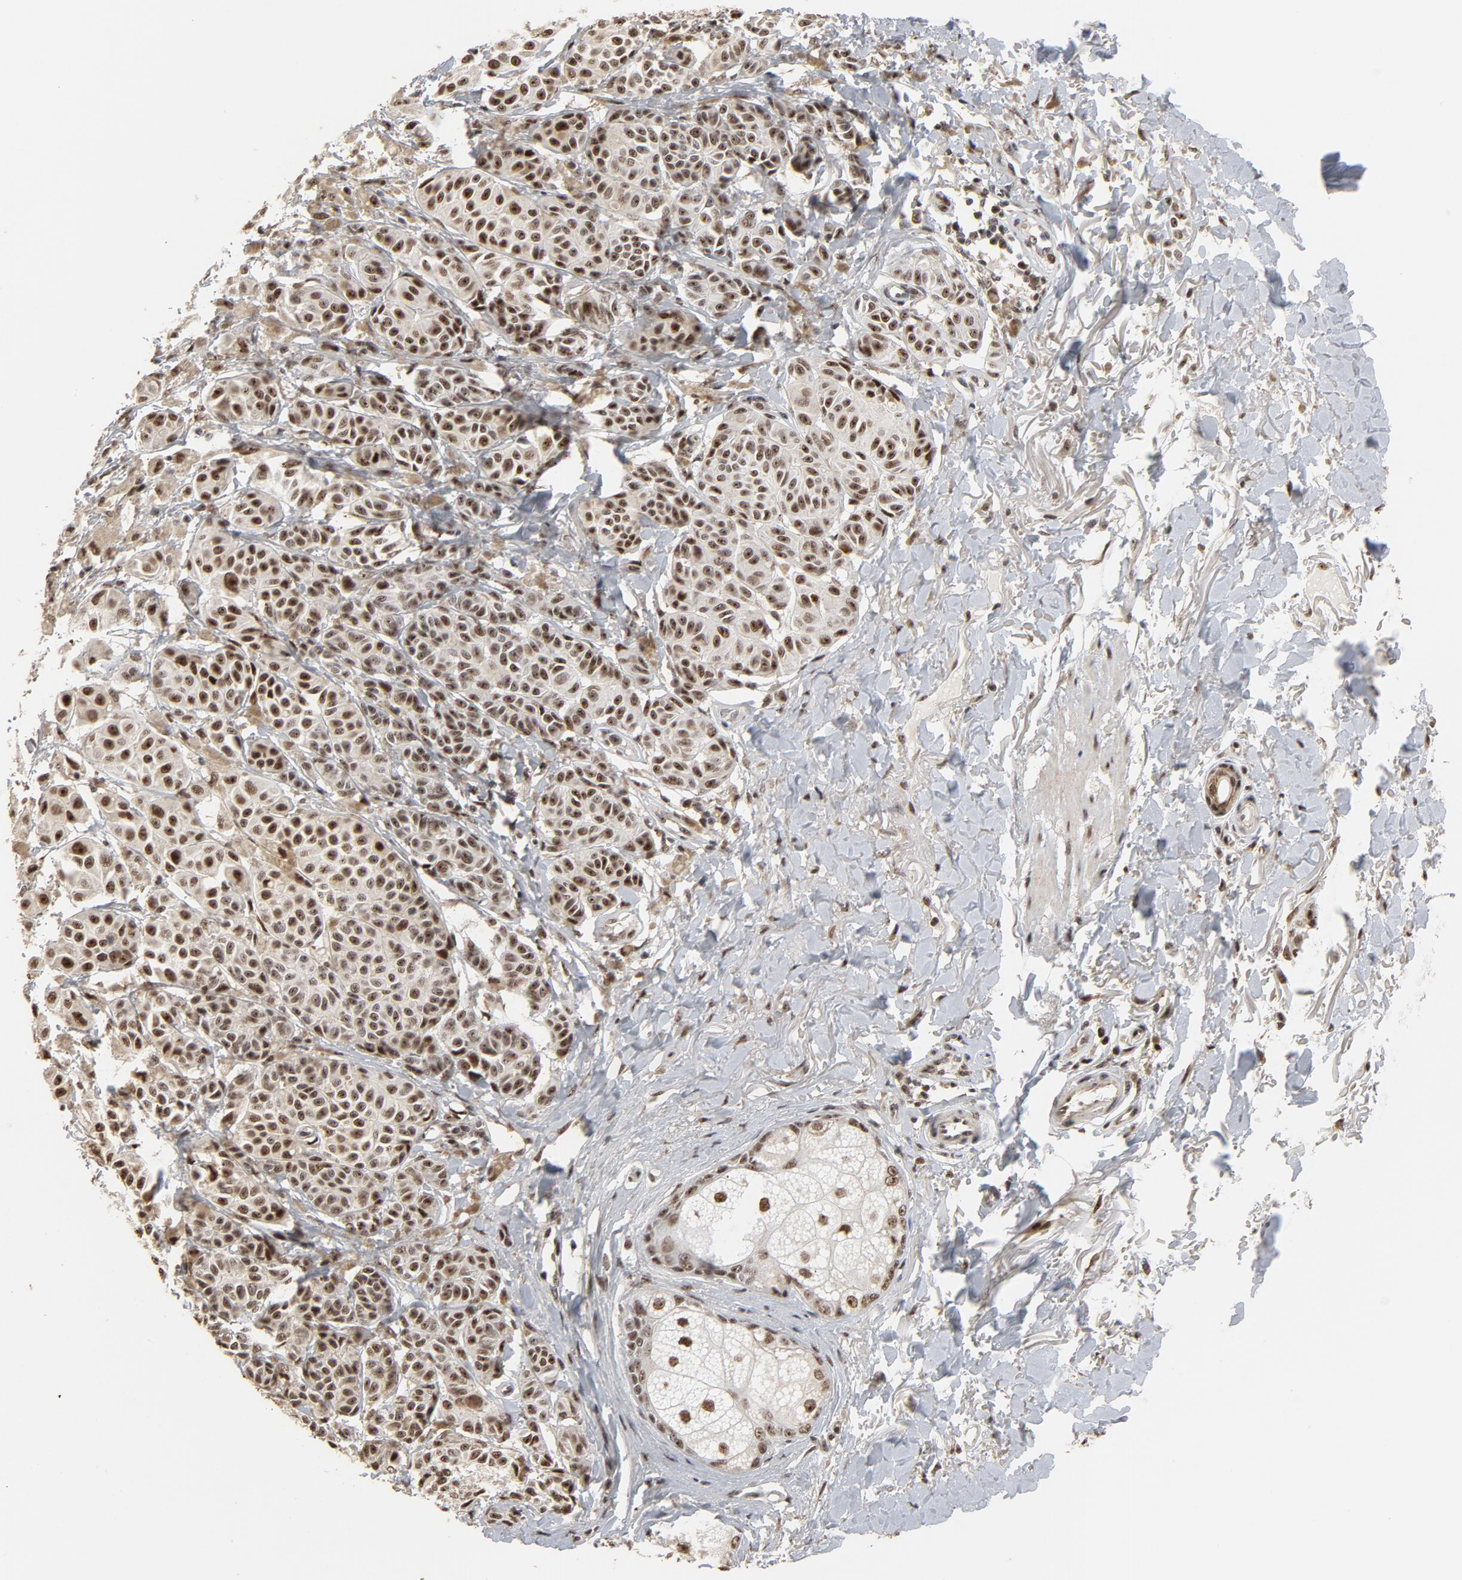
{"staining": {"intensity": "strong", "quantity": ">75%", "location": "nuclear"}, "tissue": "melanoma", "cell_type": "Tumor cells", "image_type": "cancer", "snomed": [{"axis": "morphology", "description": "Malignant melanoma, NOS"}, {"axis": "topography", "description": "Skin"}], "caption": "Melanoma tissue demonstrates strong nuclear expression in approximately >75% of tumor cells, visualized by immunohistochemistry. (Stains: DAB in brown, nuclei in blue, Microscopy: brightfield microscopy at high magnification).", "gene": "TP53RK", "patient": {"sex": "male", "age": 76}}